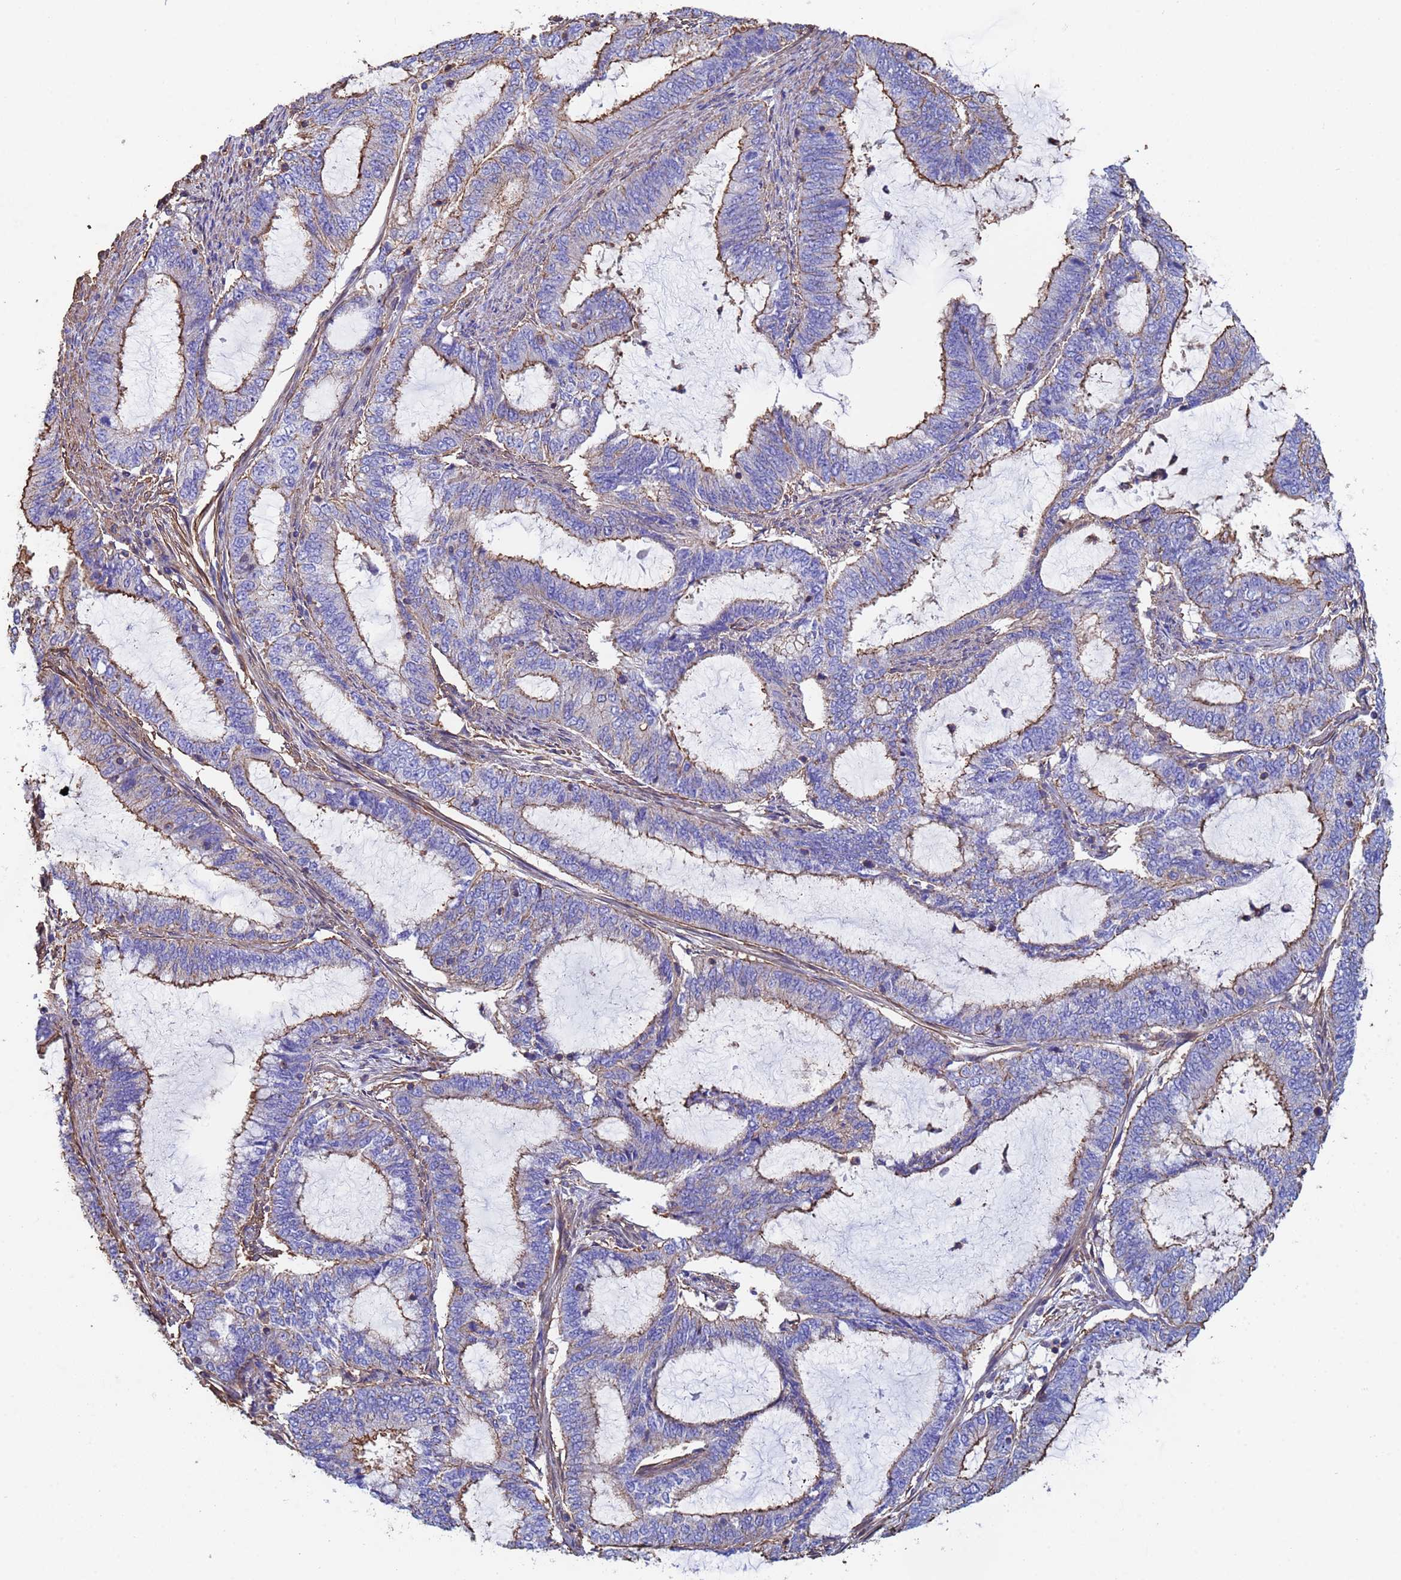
{"staining": {"intensity": "moderate", "quantity": "25%-75%", "location": "cytoplasmic/membranous"}, "tissue": "endometrial cancer", "cell_type": "Tumor cells", "image_type": "cancer", "snomed": [{"axis": "morphology", "description": "Adenocarcinoma, NOS"}, {"axis": "topography", "description": "Endometrium"}], "caption": "Moderate cytoplasmic/membranous expression for a protein is seen in about 25%-75% of tumor cells of endometrial cancer using IHC.", "gene": "MYL12A", "patient": {"sex": "female", "age": 51}}